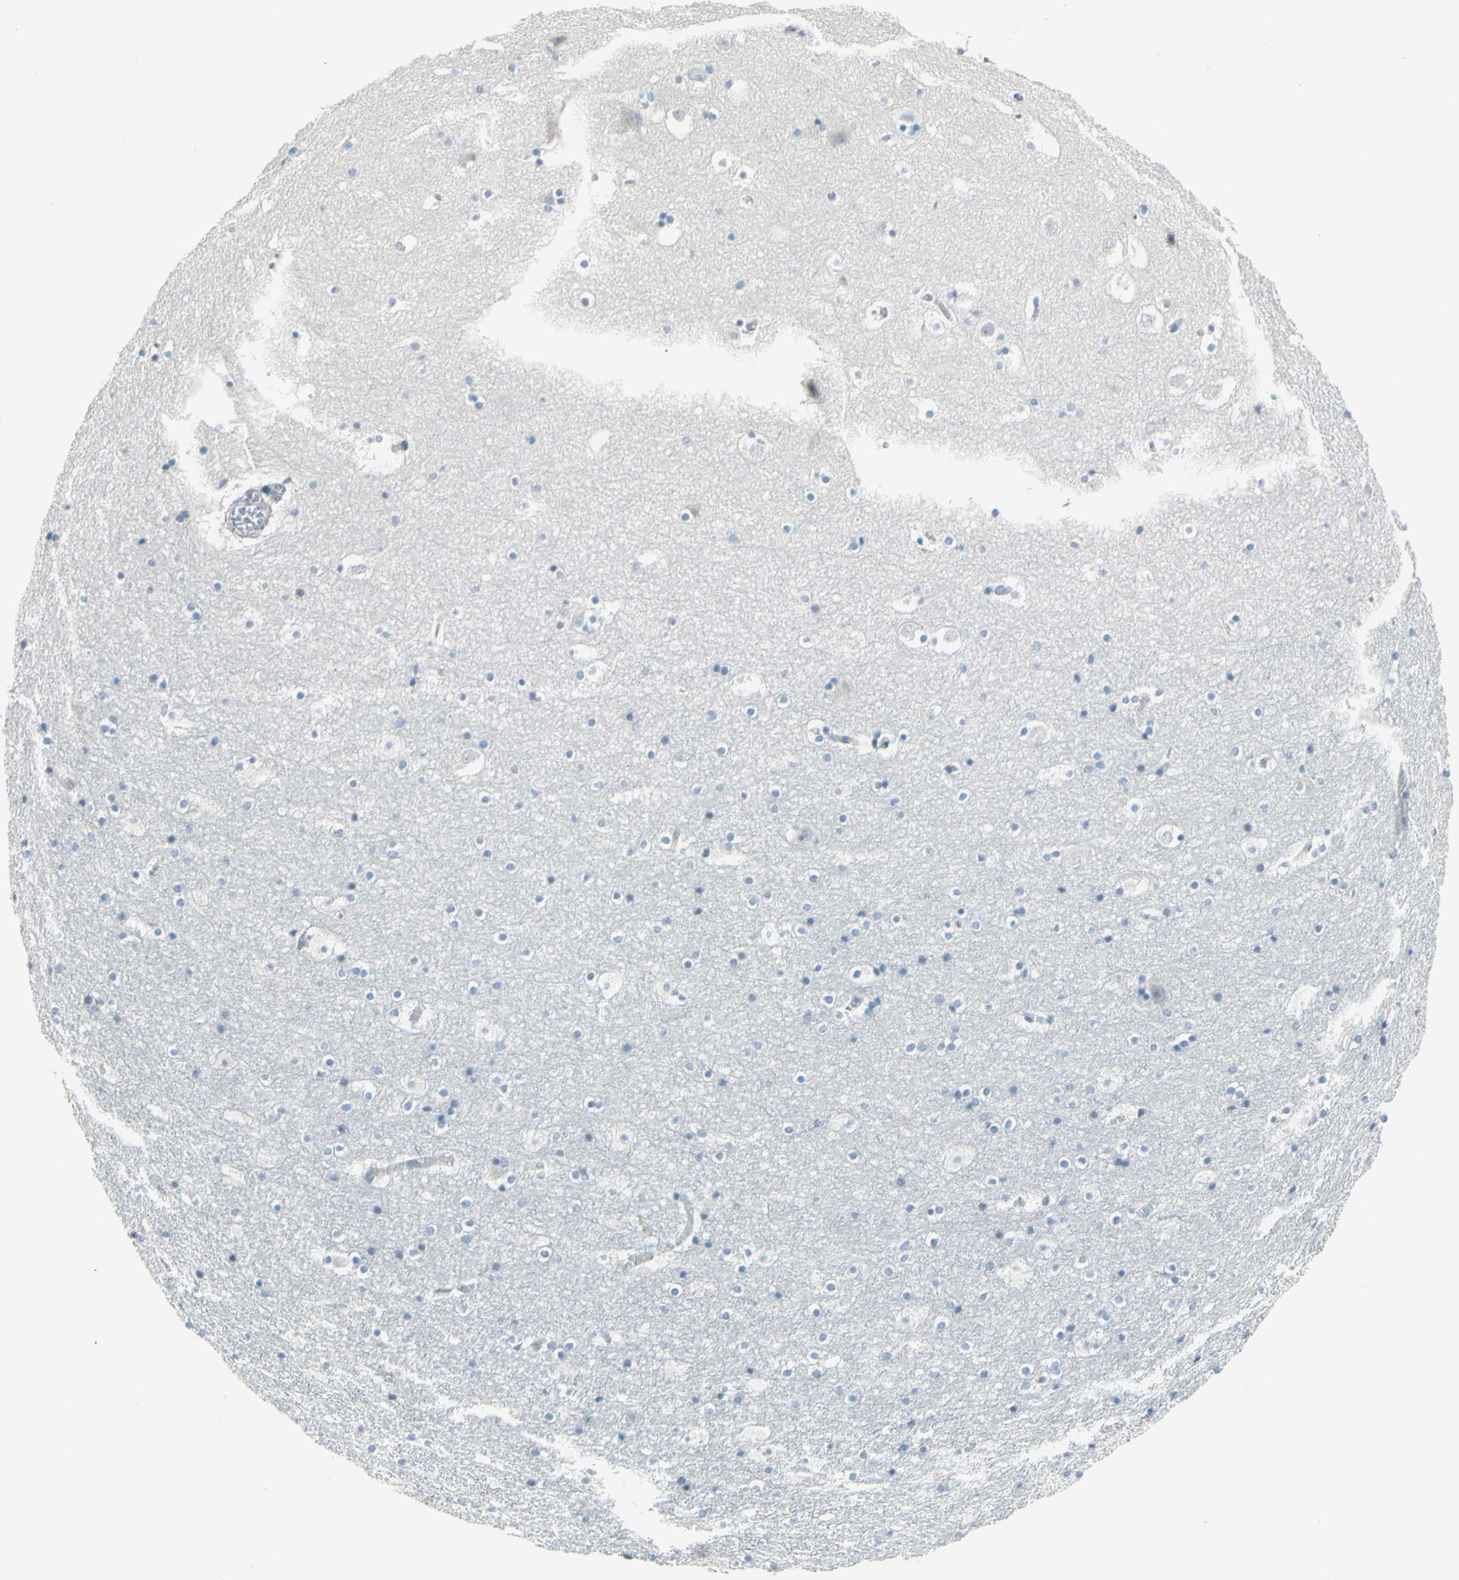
{"staining": {"intensity": "negative", "quantity": "none", "location": "none"}, "tissue": "hippocampus", "cell_type": "Glial cells", "image_type": "normal", "snomed": [{"axis": "morphology", "description": "Normal tissue, NOS"}, {"axis": "topography", "description": "Hippocampus"}], "caption": "Protein analysis of unremarkable hippocampus displays no significant staining in glial cells. (Immunohistochemistry, brightfield microscopy, high magnification).", "gene": "STK40", "patient": {"sex": "male", "age": 45}}